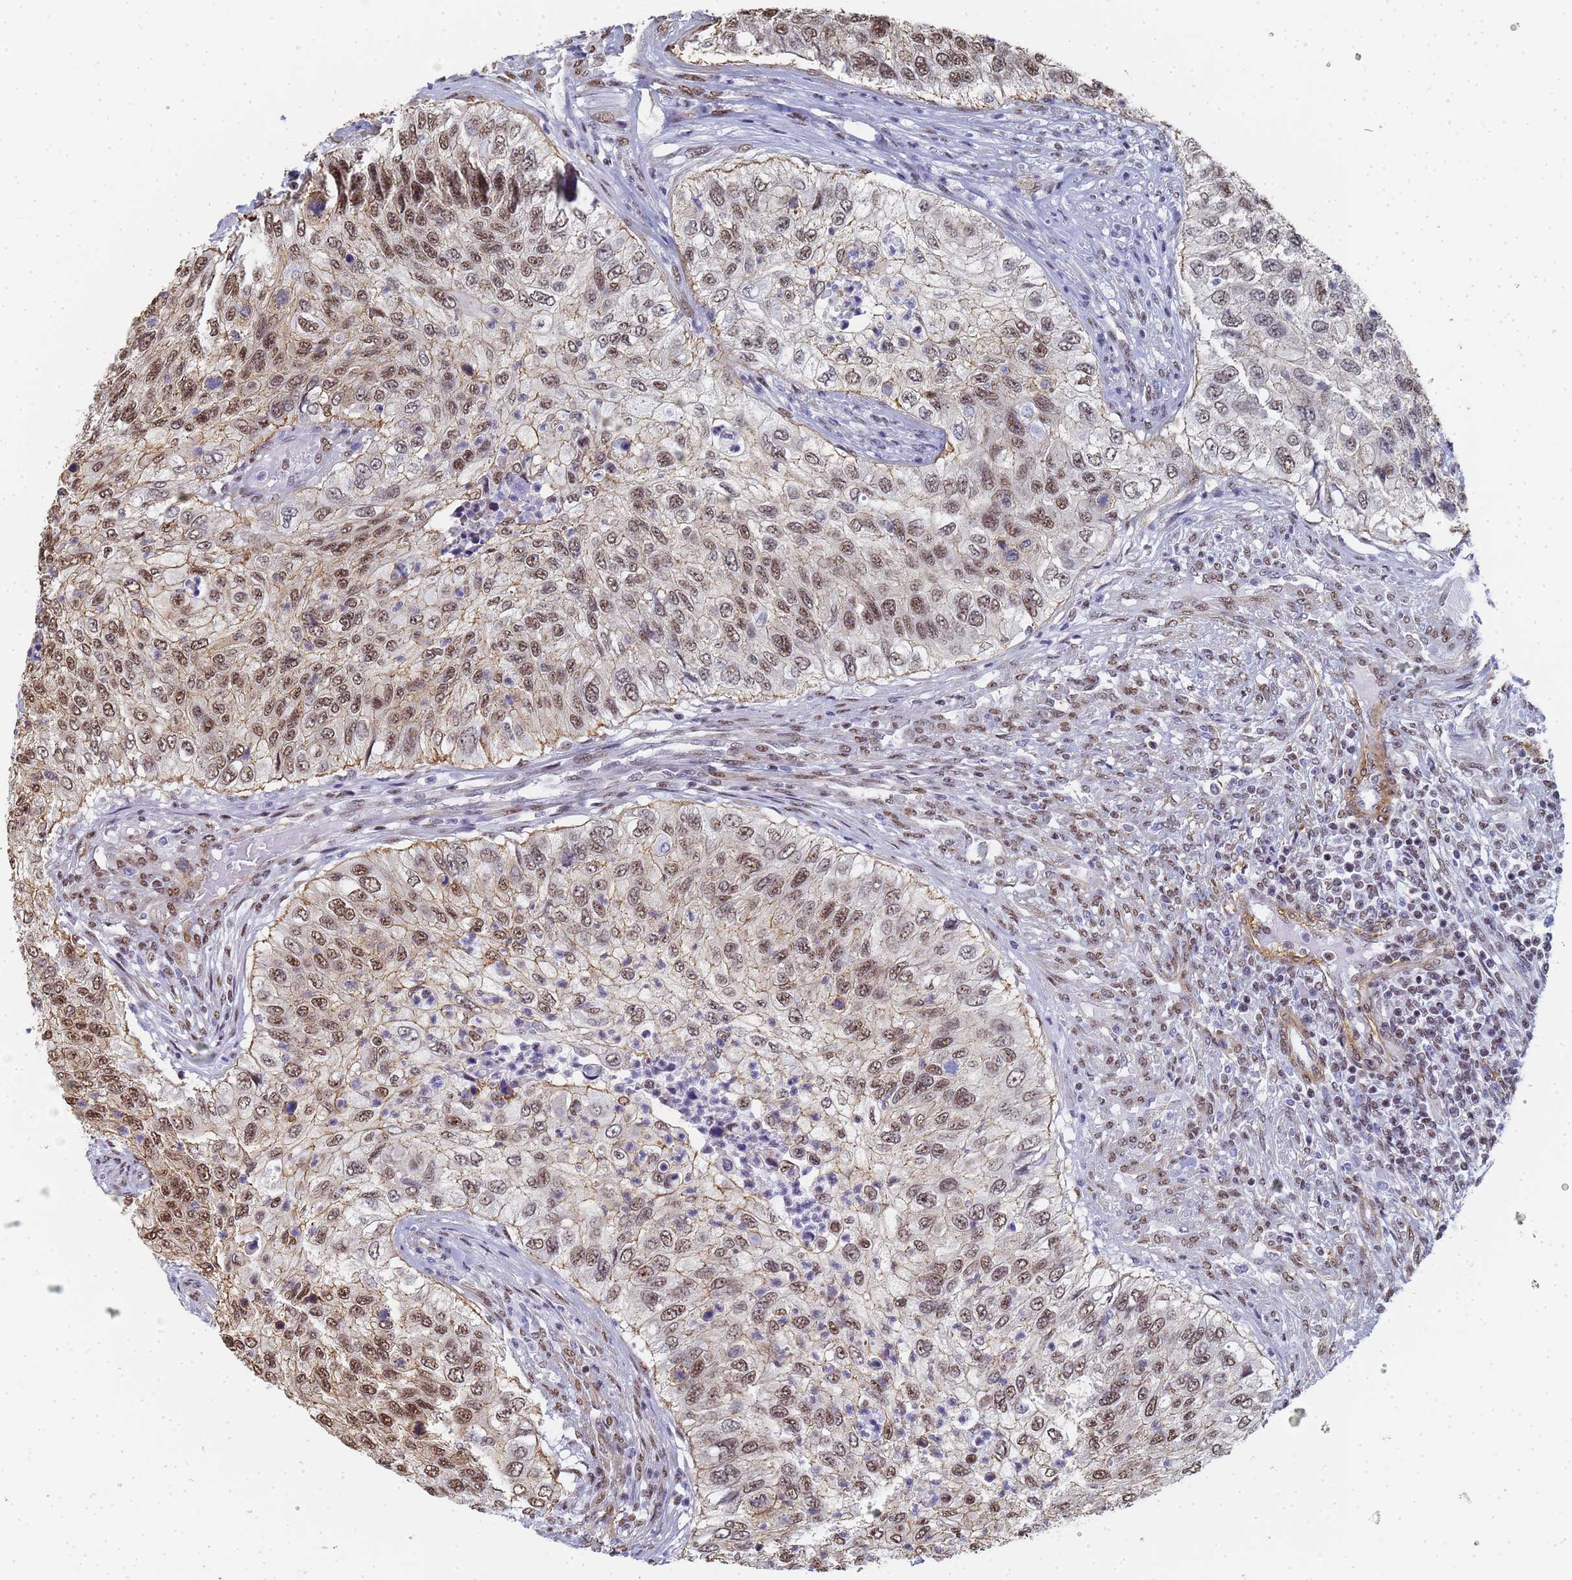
{"staining": {"intensity": "moderate", "quantity": ">75%", "location": "nuclear"}, "tissue": "urothelial cancer", "cell_type": "Tumor cells", "image_type": "cancer", "snomed": [{"axis": "morphology", "description": "Urothelial carcinoma, High grade"}, {"axis": "topography", "description": "Urinary bladder"}], "caption": "Protein analysis of urothelial cancer tissue reveals moderate nuclear positivity in about >75% of tumor cells.", "gene": "PRRT4", "patient": {"sex": "female", "age": 60}}